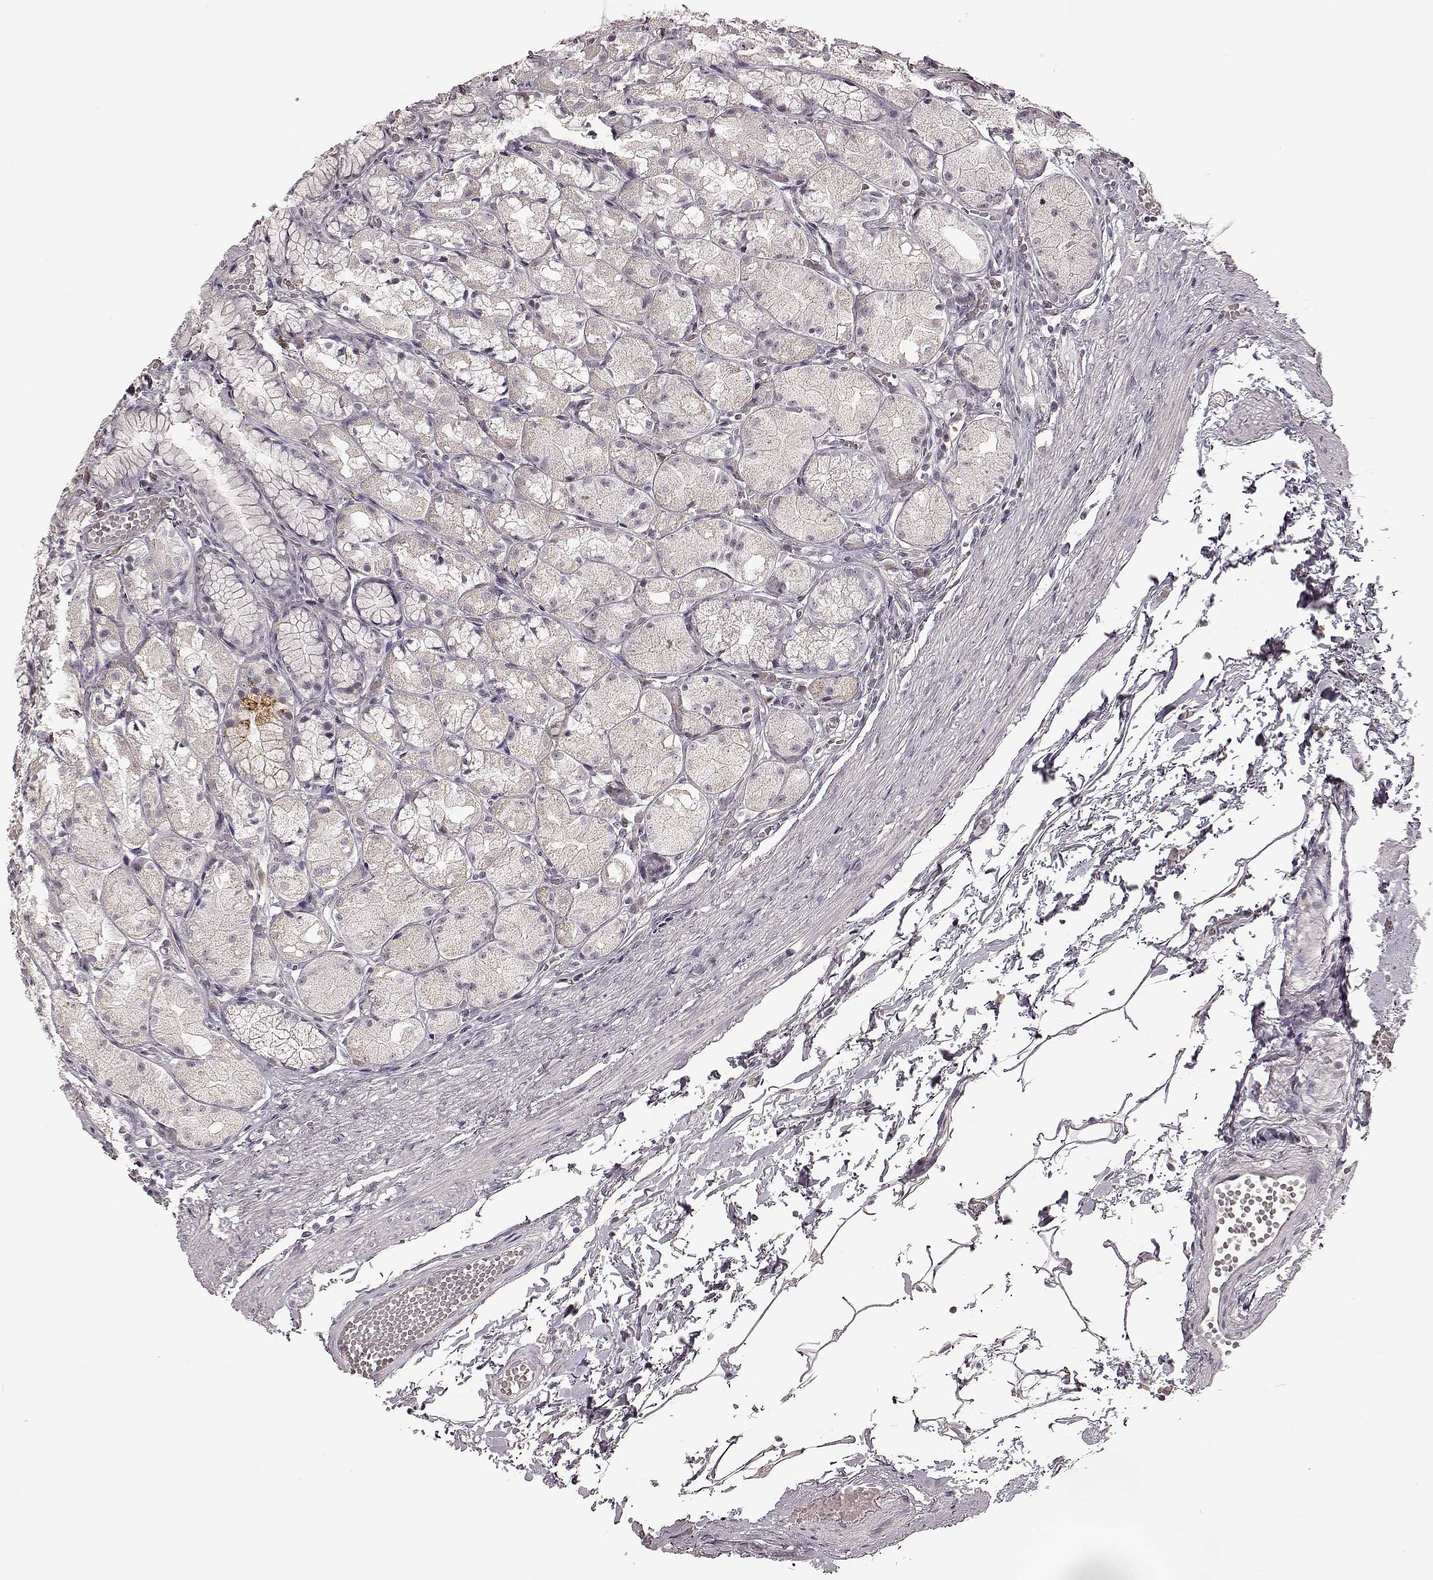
{"staining": {"intensity": "negative", "quantity": "none", "location": "none"}, "tissue": "stomach", "cell_type": "Glandular cells", "image_type": "normal", "snomed": [{"axis": "morphology", "description": "Normal tissue, NOS"}, {"axis": "topography", "description": "Stomach"}], "caption": "The immunohistochemistry (IHC) photomicrograph has no significant positivity in glandular cells of stomach. Brightfield microscopy of IHC stained with DAB (brown) and hematoxylin (blue), captured at high magnification.", "gene": "MIA", "patient": {"sex": "male", "age": 70}}